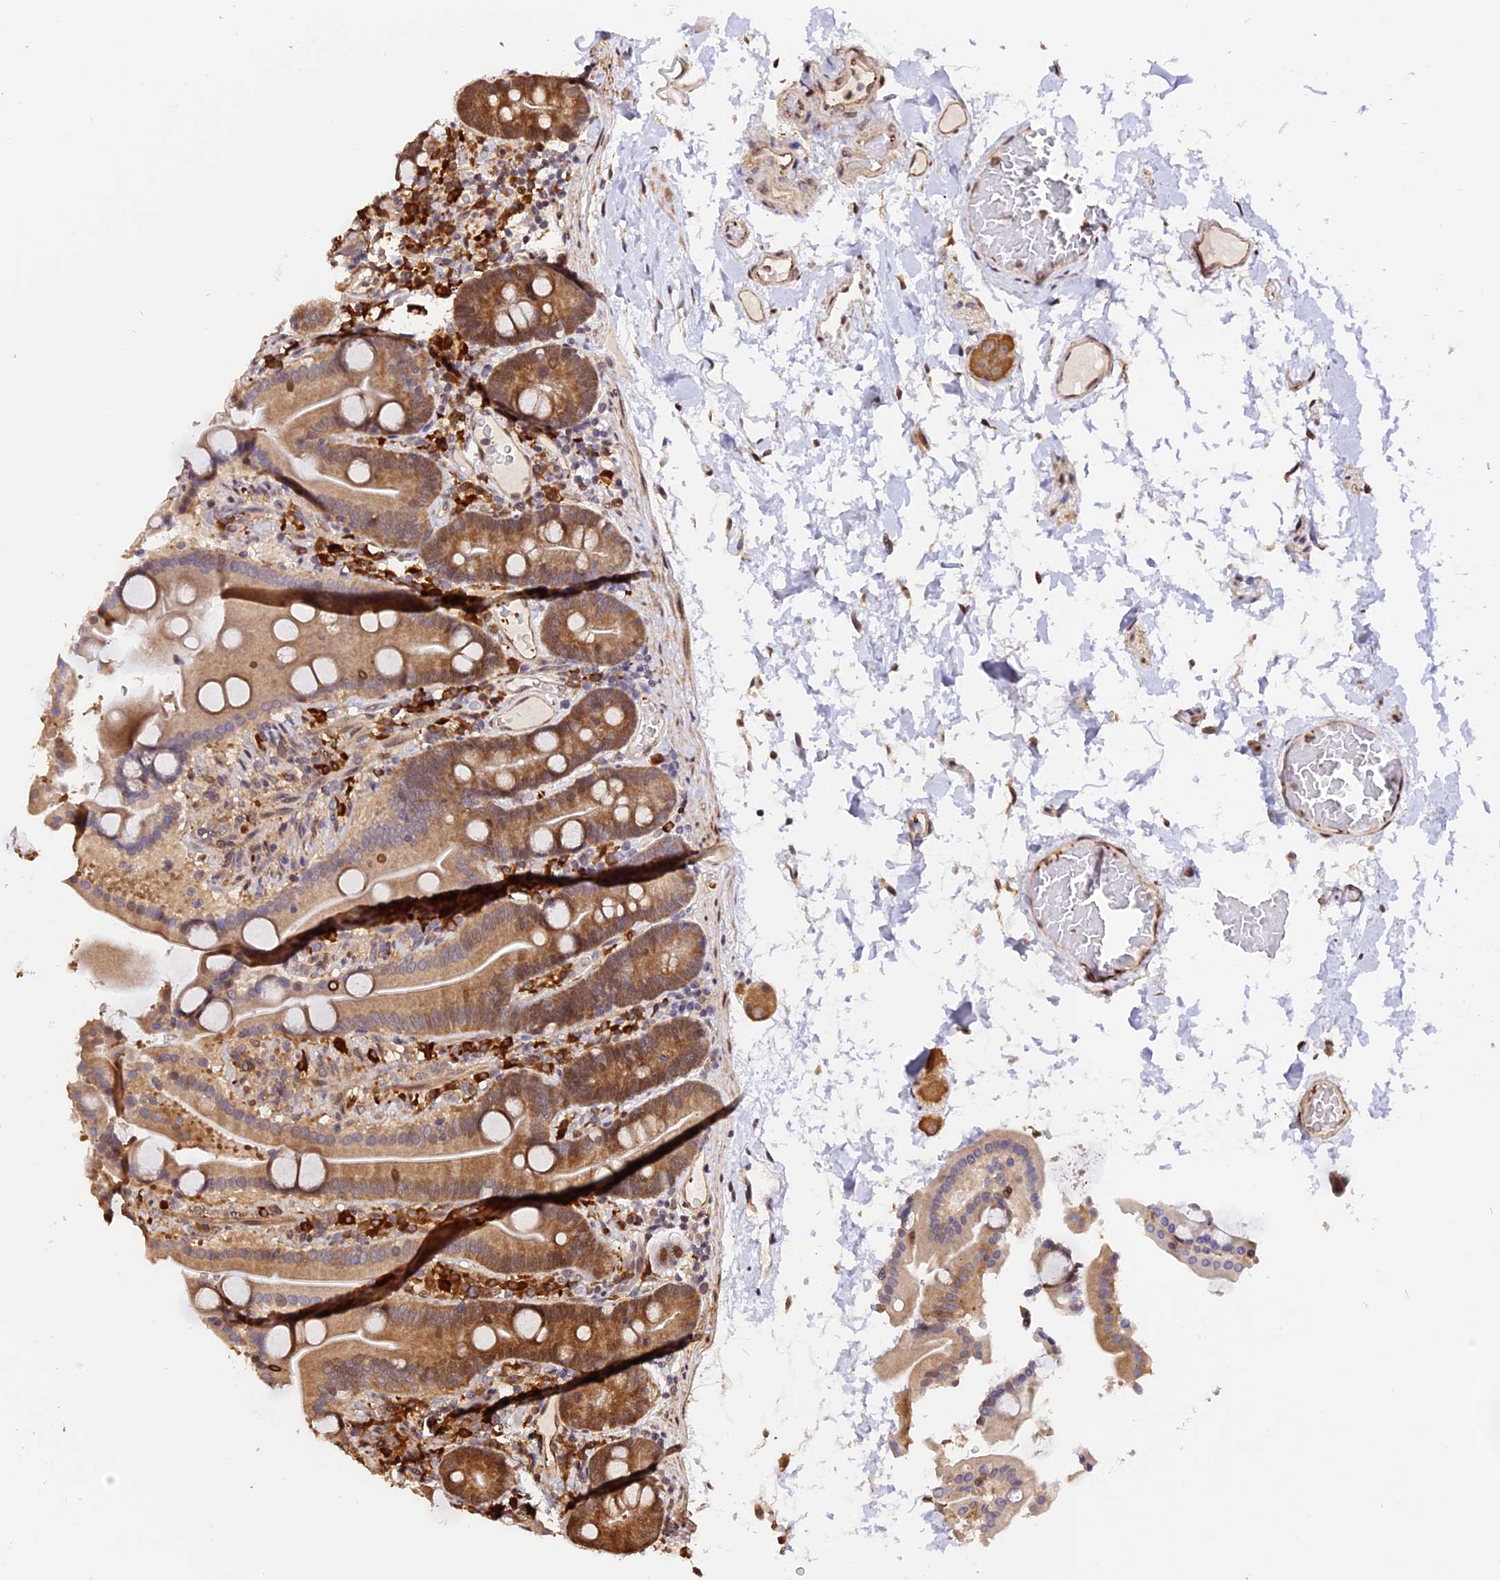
{"staining": {"intensity": "moderate", "quantity": ">75%", "location": "cytoplasmic/membranous"}, "tissue": "duodenum", "cell_type": "Glandular cells", "image_type": "normal", "snomed": [{"axis": "morphology", "description": "Normal tissue, NOS"}, {"axis": "topography", "description": "Duodenum"}], "caption": "About >75% of glandular cells in unremarkable duodenum demonstrate moderate cytoplasmic/membranous protein positivity as visualized by brown immunohistochemical staining.", "gene": "HERPUD1", "patient": {"sex": "male", "age": 55}}